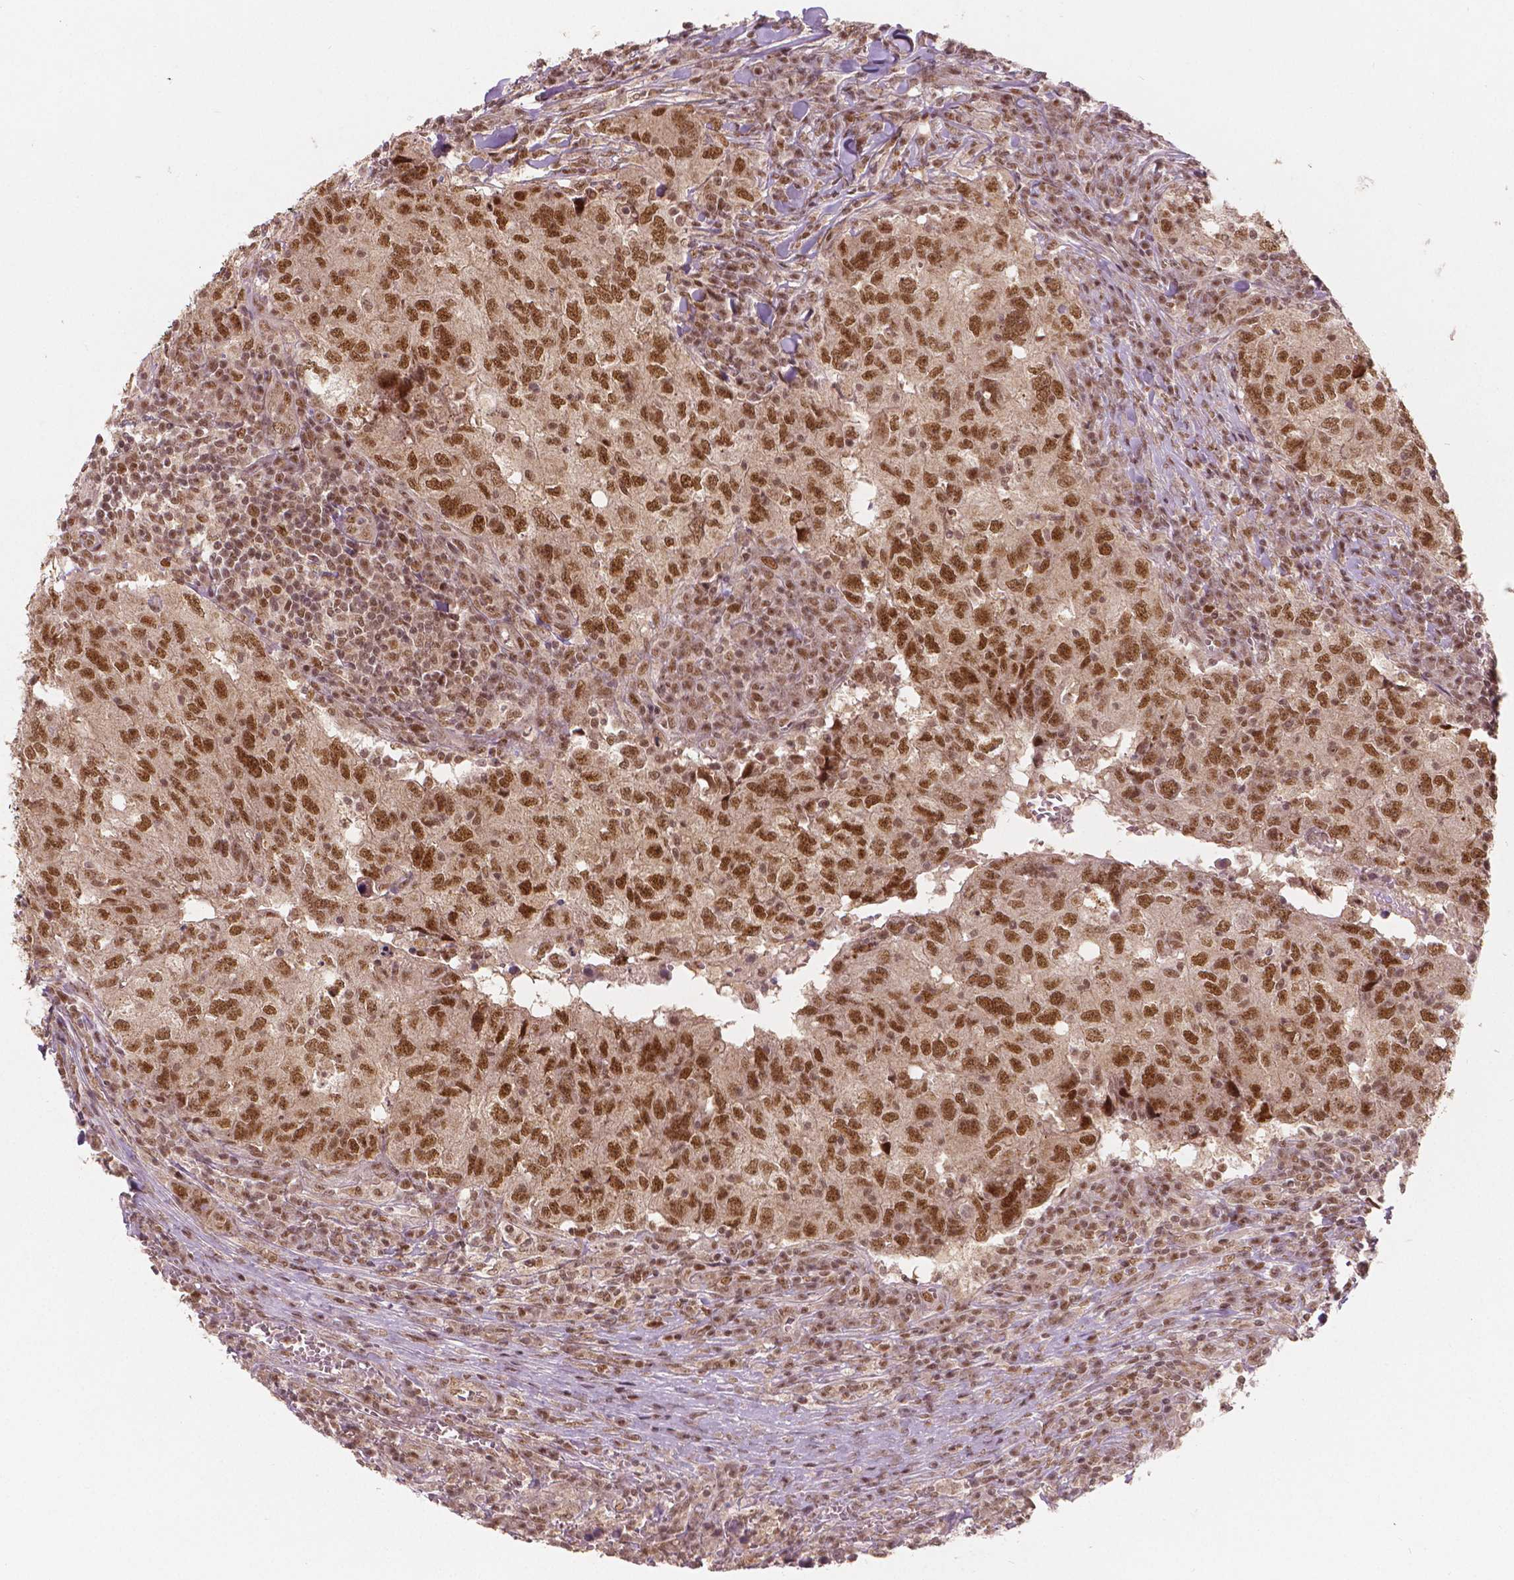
{"staining": {"intensity": "moderate", "quantity": ">75%", "location": "nuclear"}, "tissue": "breast cancer", "cell_type": "Tumor cells", "image_type": "cancer", "snomed": [{"axis": "morphology", "description": "Duct carcinoma"}, {"axis": "topography", "description": "Breast"}], "caption": "Breast invasive ductal carcinoma stained for a protein reveals moderate nuclear positivity in tumor cells. The protein of interest is shown in brown color, while the nuclei are stained blue.", "gene": "NSD2", "patient": {"sex": "female", "age": 30}}